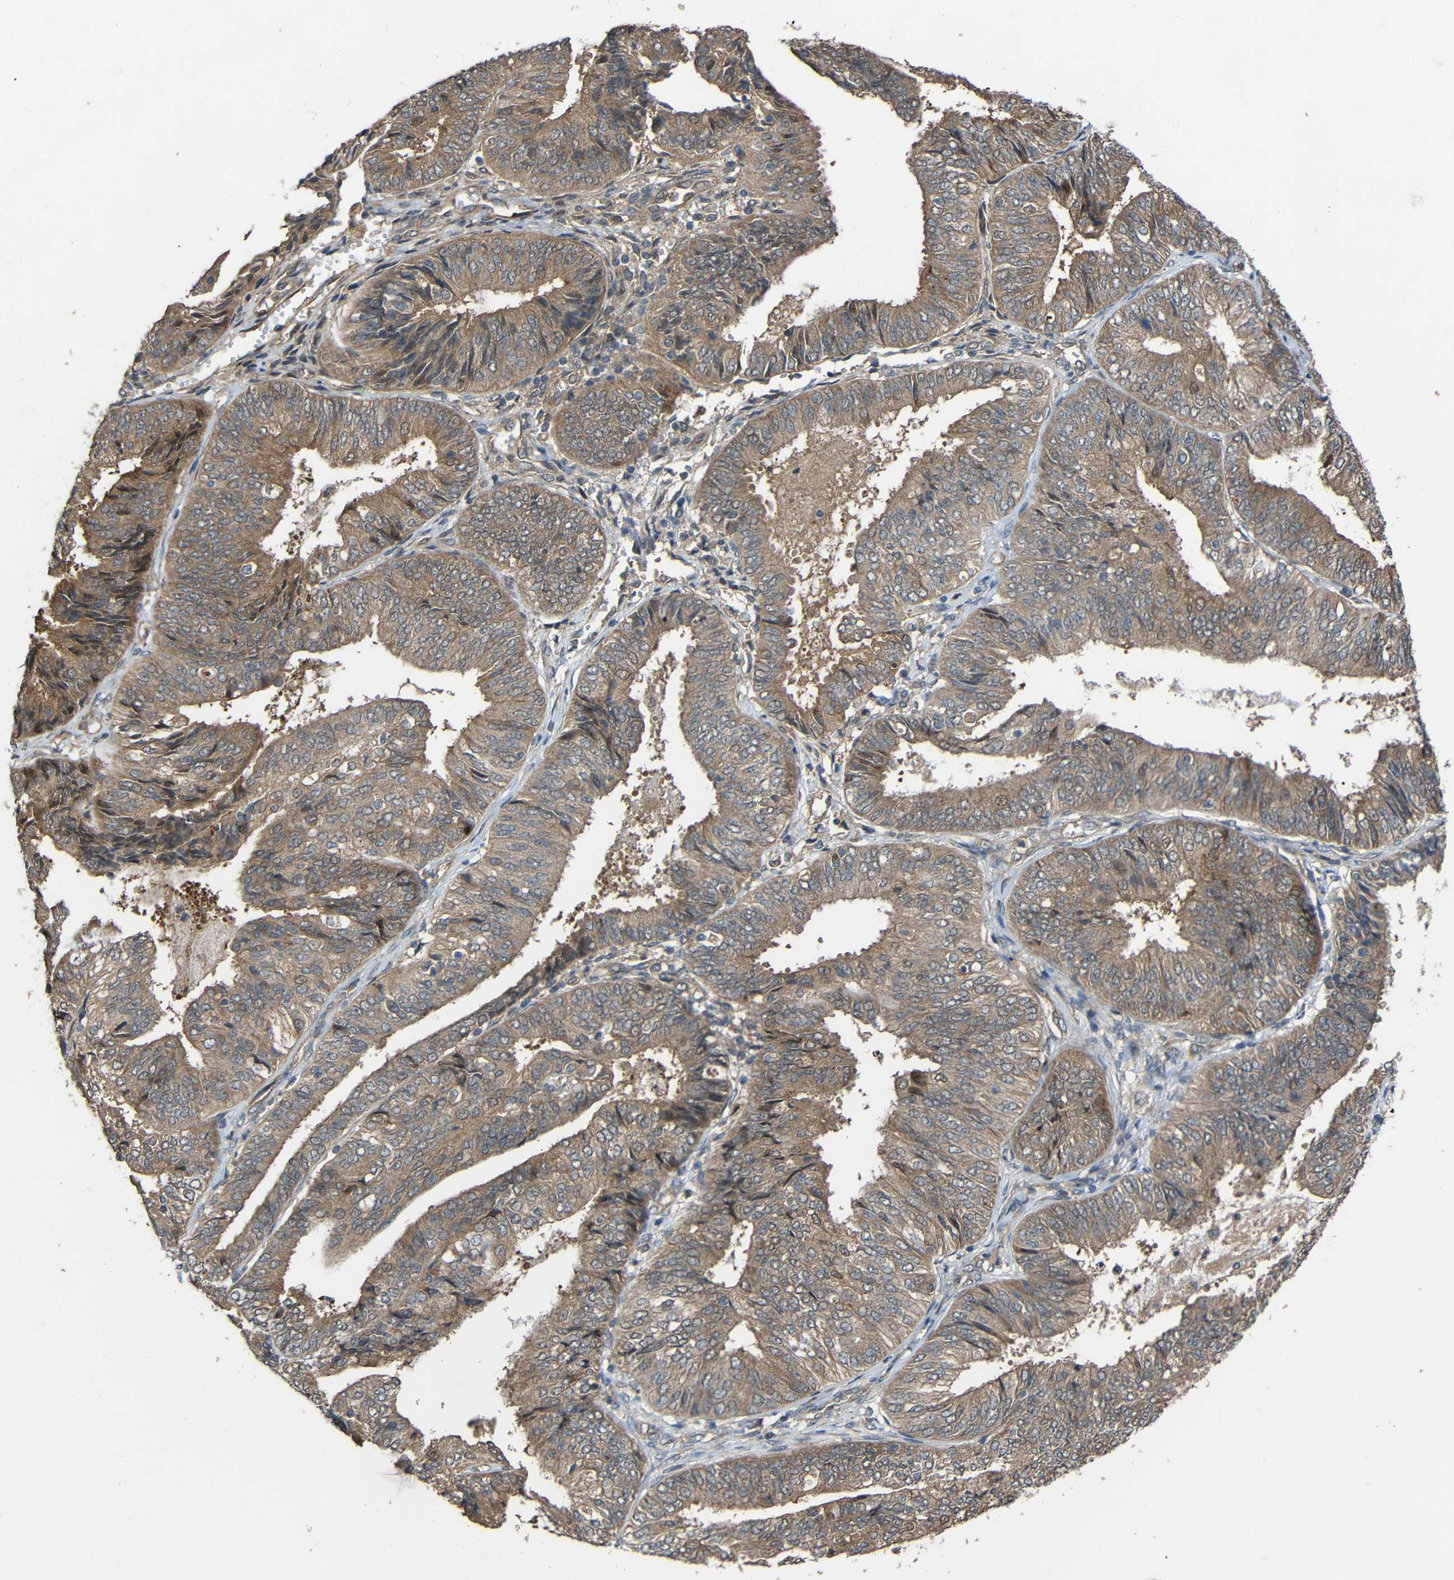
{"staining": {"intensity": "moderate", "quantity": ">75%", "location": "cytoplasmic/membranous"}, "tissue": "endometrial cancer", "cell_type": "Tumor cells", "image_type": "cancer", "snomed": [{"axis": "morphology", "description": "Adenocarcinoma, NOS"}, {"axis": "topography", "description": "Endometrium"}], "caption": "Immunohistochemical staining of endometrial cancer exhibits medium levels of moderate cytoplasmic/membranous expression in approximately >75% of tumor cells.", "gene": "CHST9", "patient": {"sex": "female", "age": 58}}